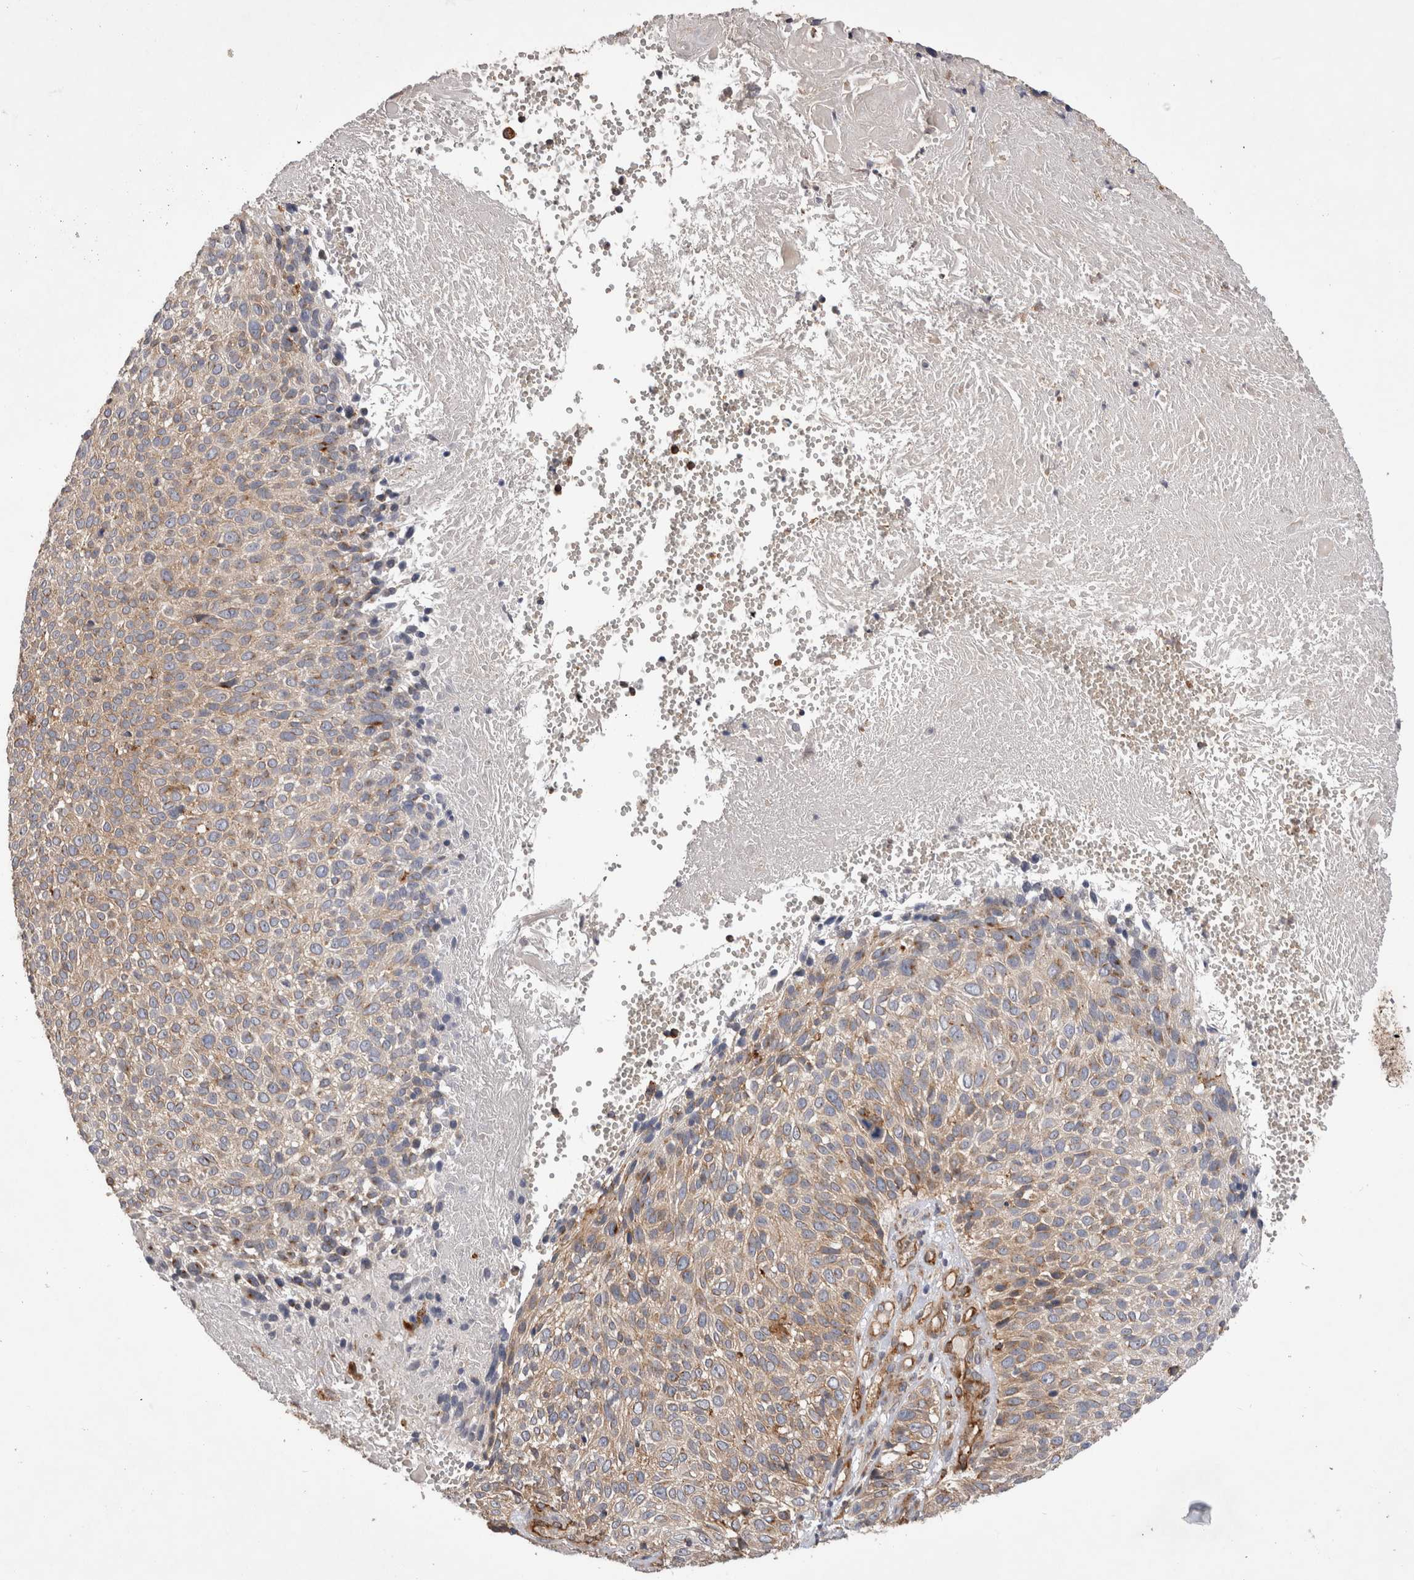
{"staining": {"intensity": "moderate", "quantity": ">75%", "location": "cytoplasmic/membranous"}, "tissue": "cervical cancer", "cell_type": "Tumor cells", "image_type": "cancer", "snomed": [{"axis": "morphology", "description": "Squamous cell carcinoma, NOS"}, {"axis": "topography", "description": "Cervix"}], "caption": "Moderate cytoplasmic/membranous staining is appreciated in about >75% of tumor cells in cervical squamous cell carcinoma.", "gene": "BNIP2", "patient": {"sex": "female", "age": 74}}